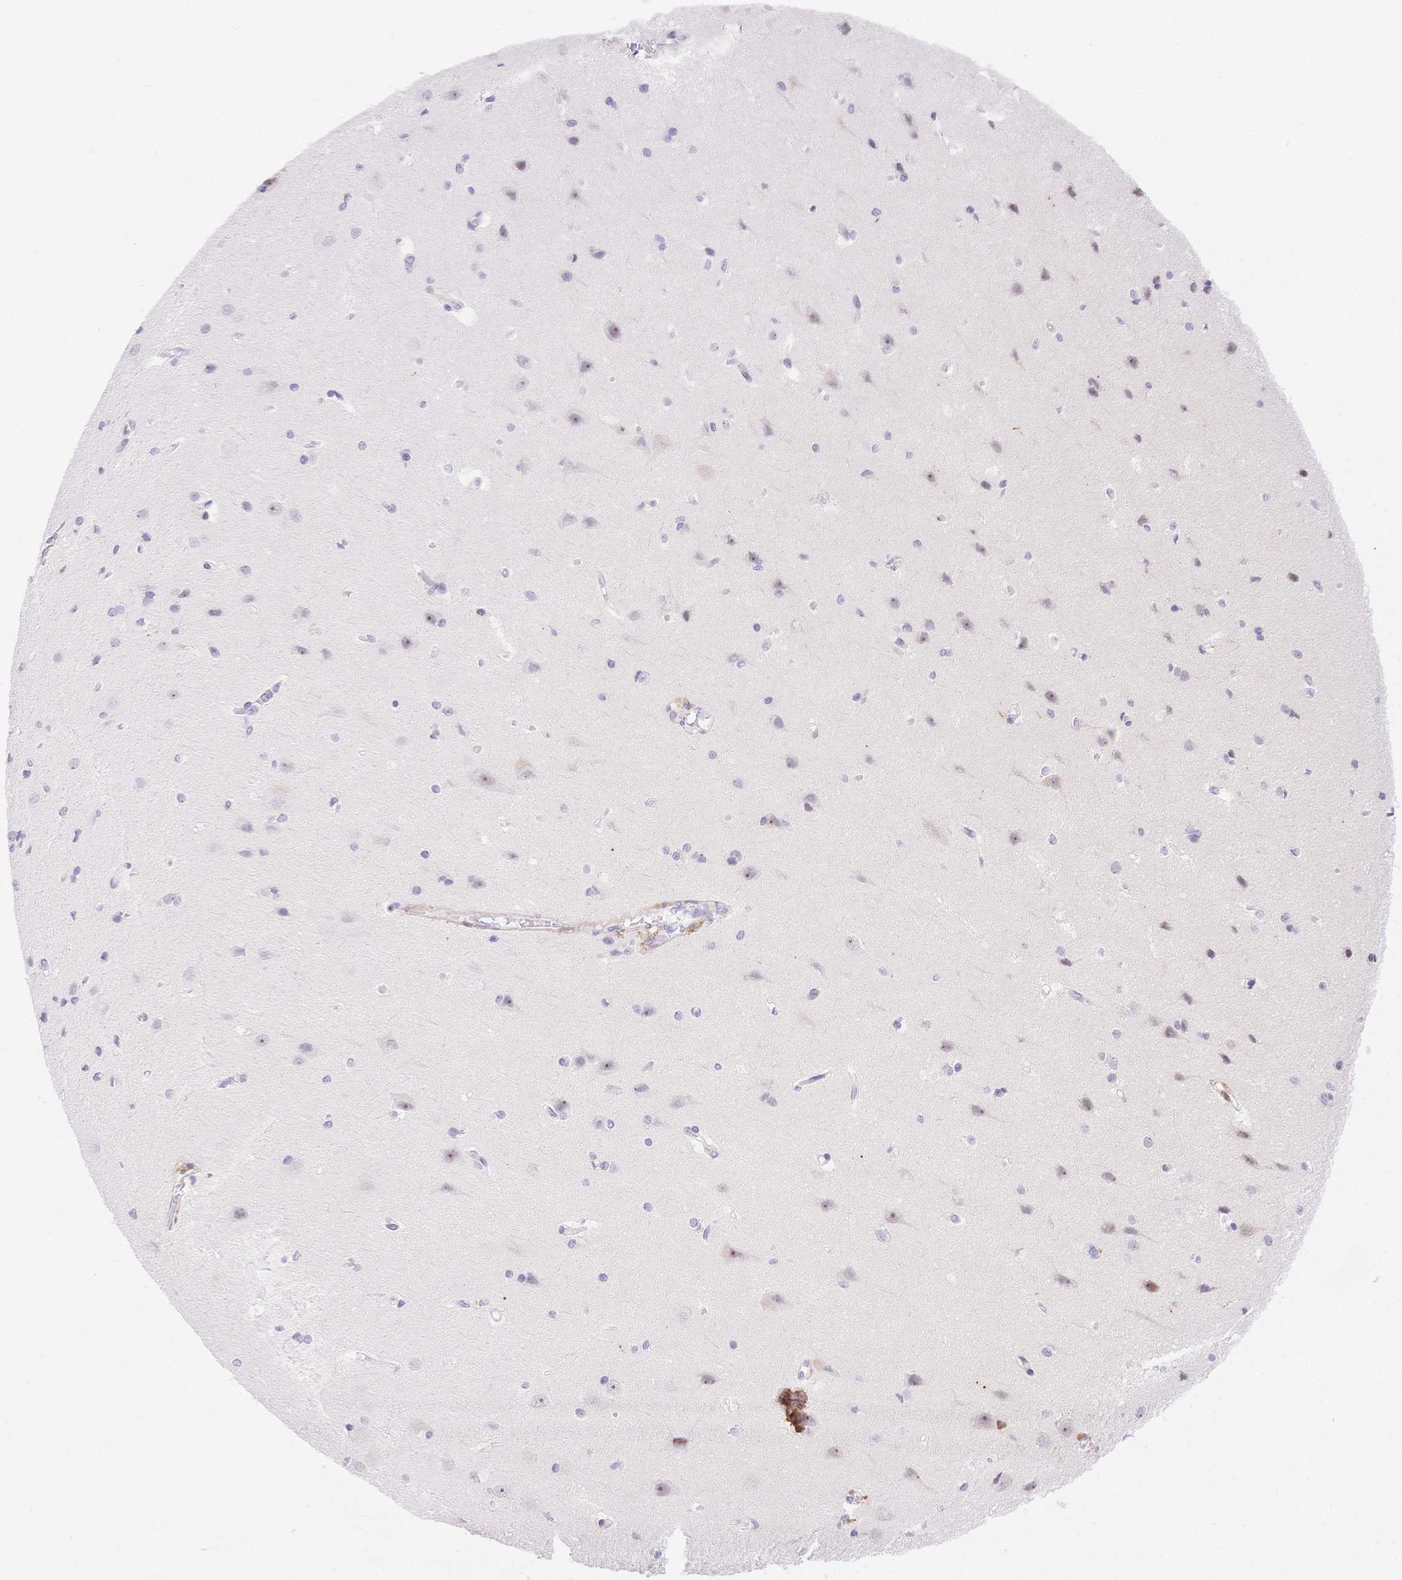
{"staining": {"intensity": "negative", "quantity": "none", "location": "none"}, "tissue": "cerebral cortex", "cell_type": "Endothelial cells", "image_type": "normal", "snomed": [{"axis": "morphology", "description": "Normal tissue, NOS"}, {"axis": "topography", "description": "Cerebral cortex"}], "caption": "This is an IHC image of unremarkable human cerebral cortex. There is no positivity in endothelial cells.", "gene": "PDZD2", "patient": {"sex": "male", "age": 37}}